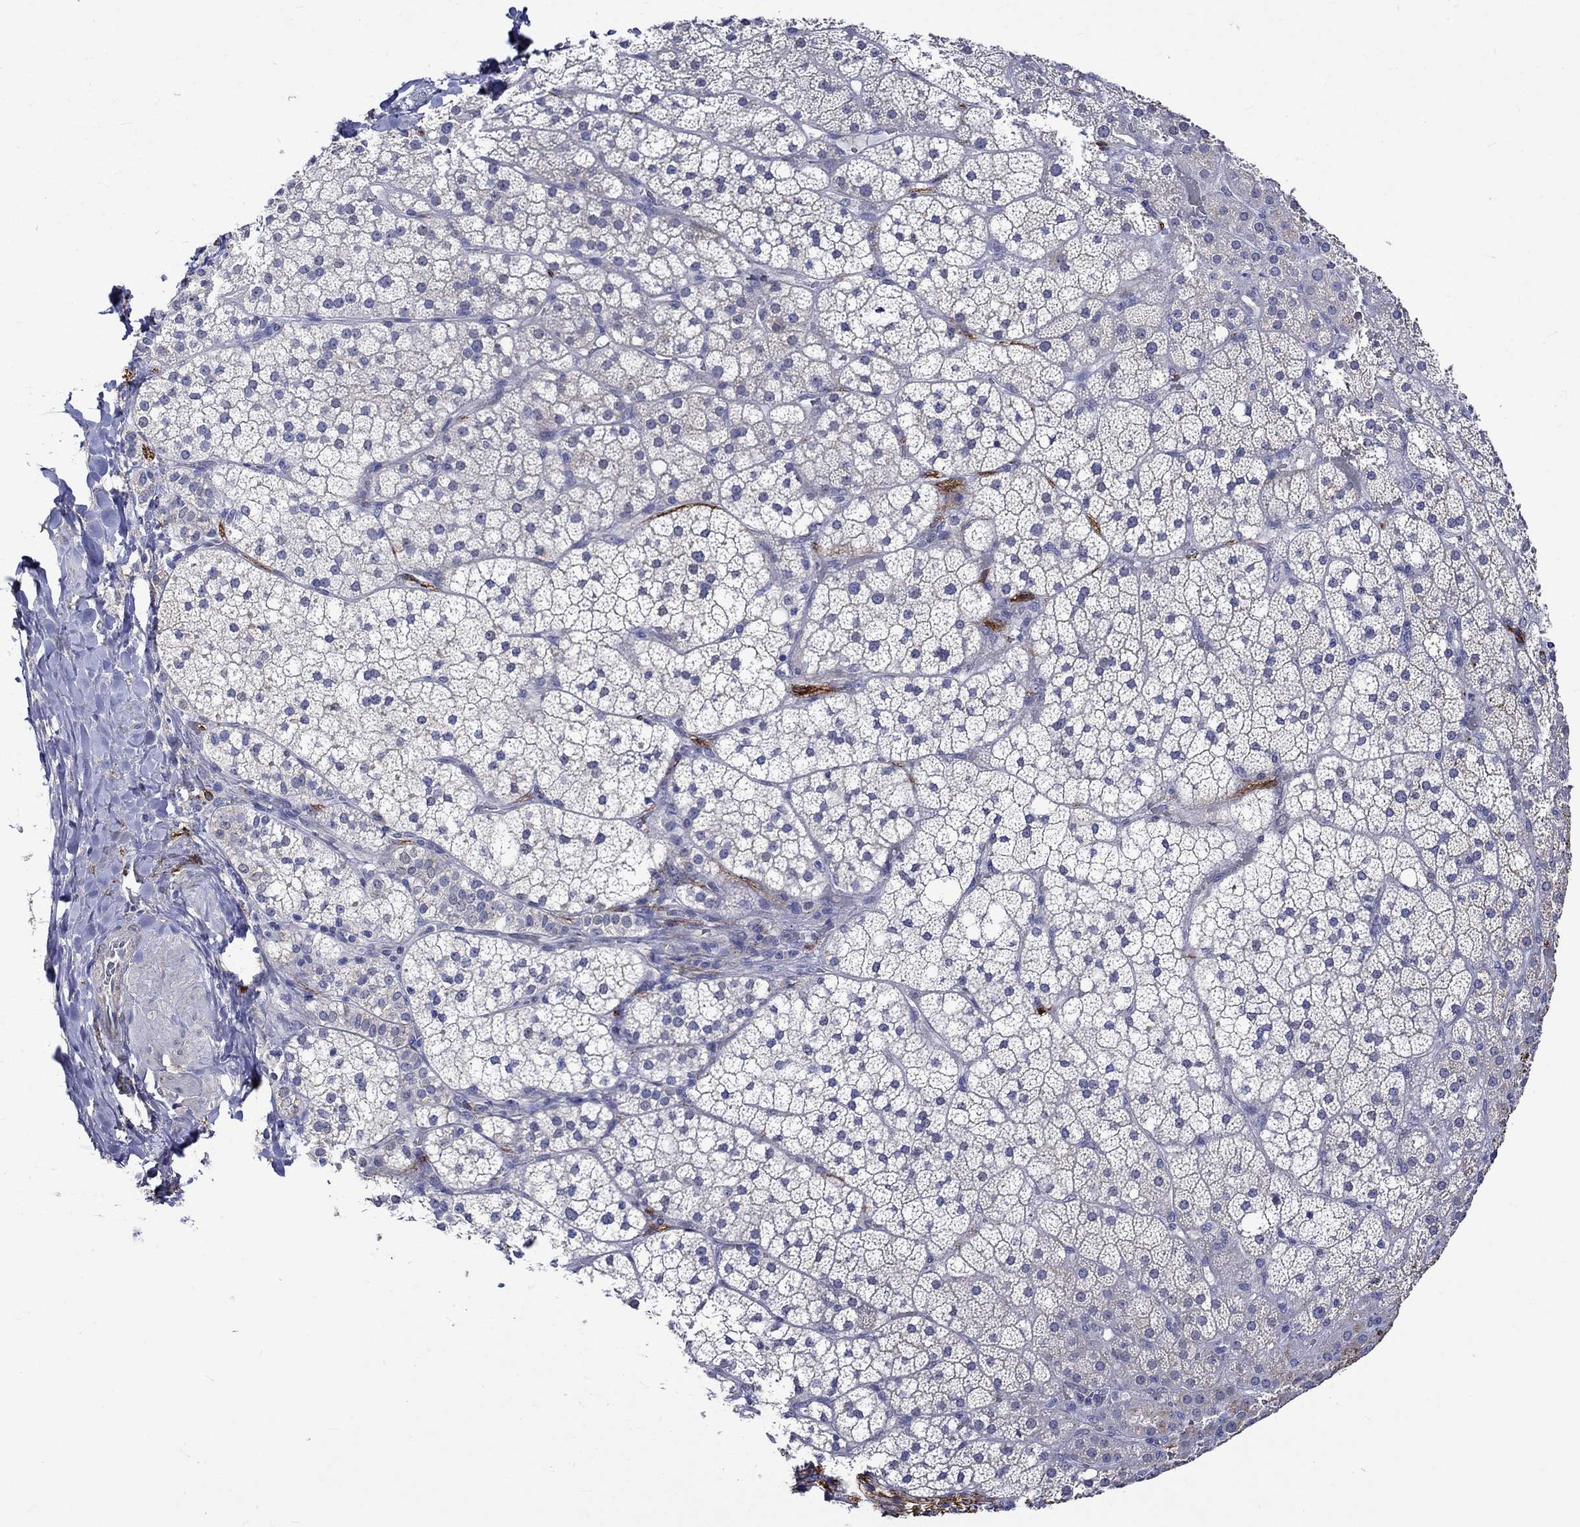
{"staining": {"intensity": "strong", "quantity": "<25%", "location": "cytoplasmic/membranous"}, "tissue": "adrenal gland", "cell_type": "Glandular cells", "image_type": "normal", "snomed": [{"axis": "morphology", "description": "Normal tissue, NOS"}, {"axis": "topography", "description": "Adrenal gland"}], "caption": "Immunohistochemistry histopathology image of benign adrenal gland: human adrenal gland stained using IHC displays medium levels of strong protein expression localized specifically in the cytoplasmic/membranous of glandular cells, appearing as a cytoplasmic/membranous brown color.", "gene": "CRYAB", "patient": {"sex": "male", "age": 53}}